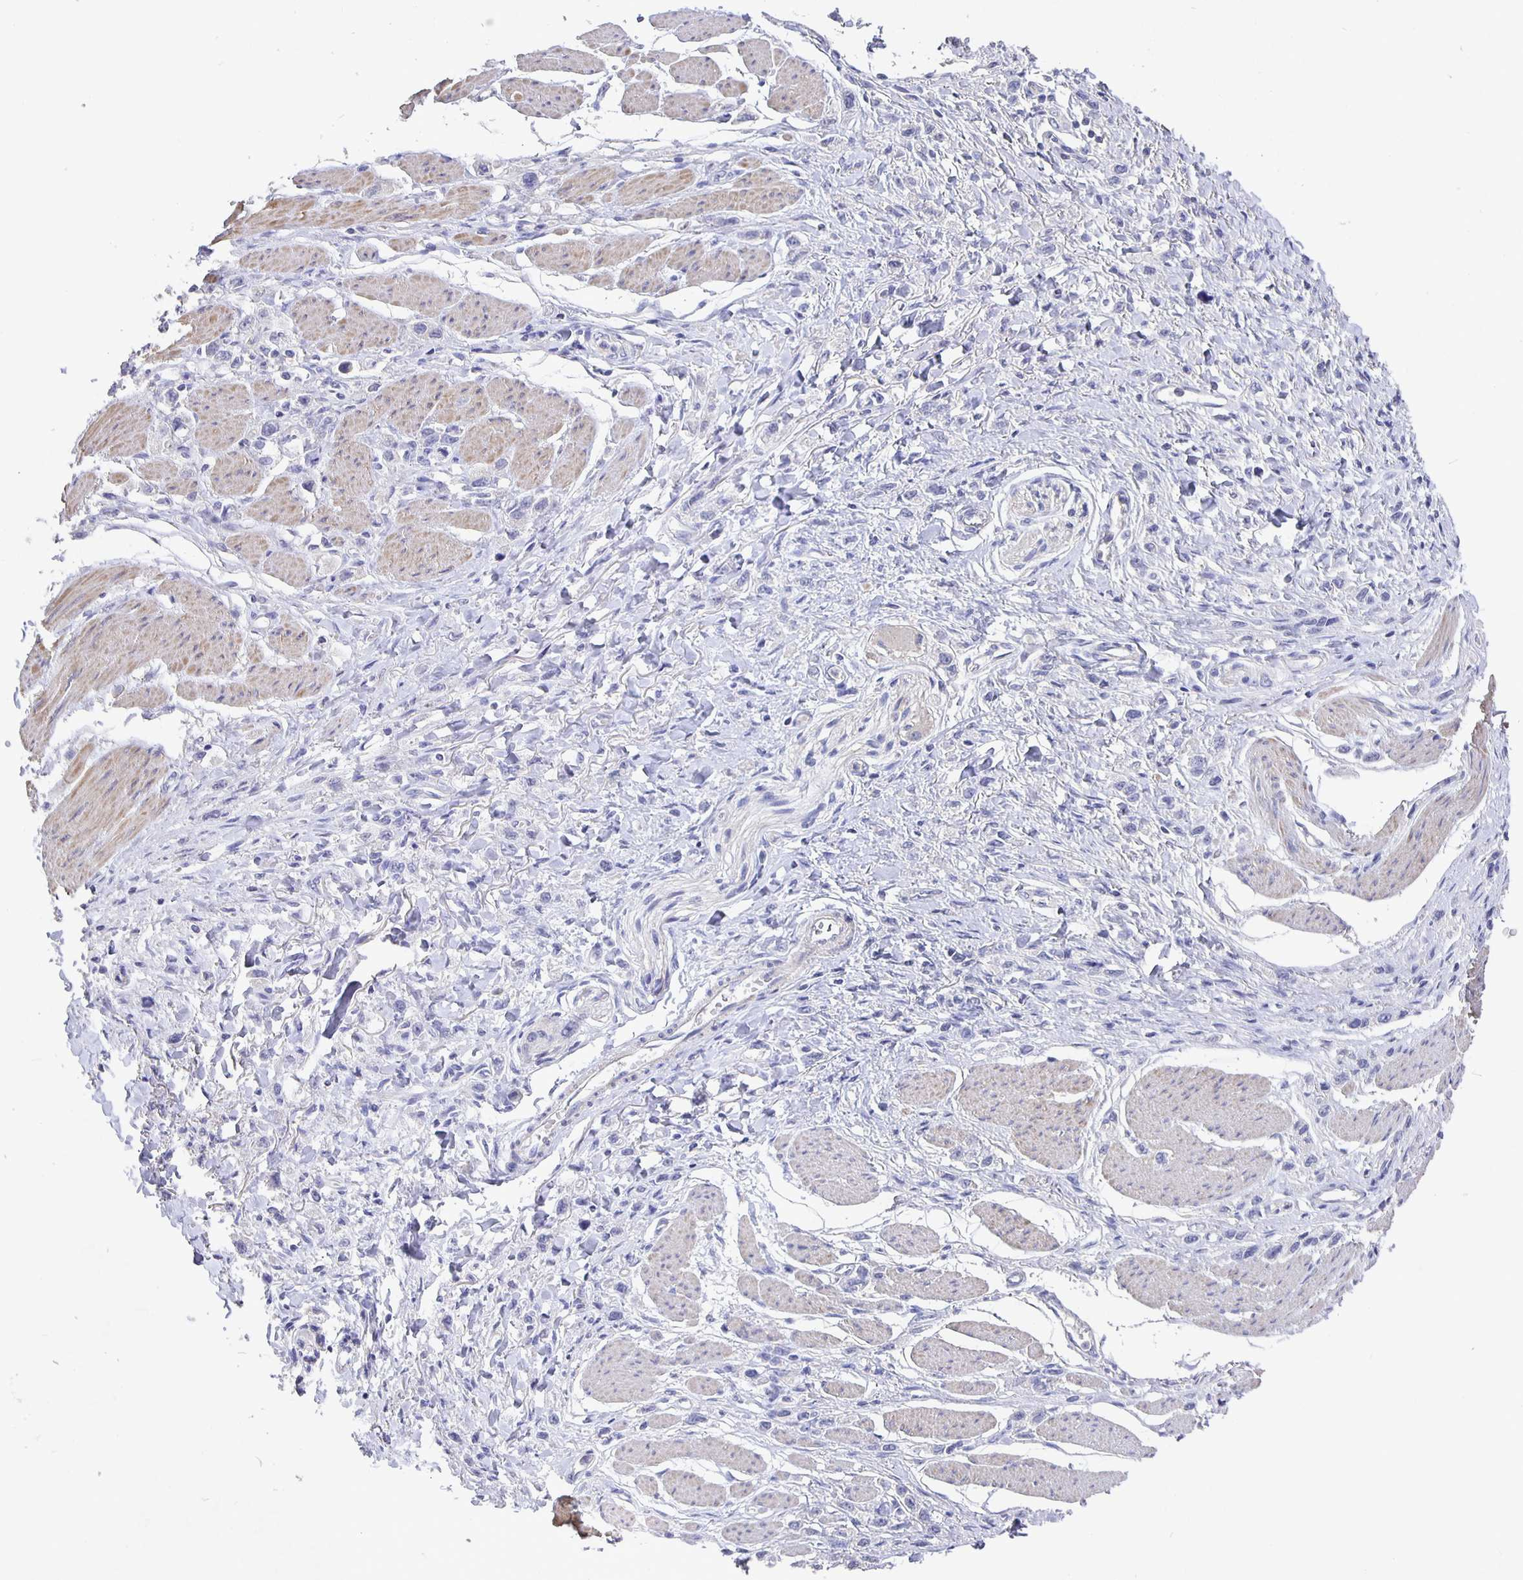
{"staining": {"intensity": "negative", "quantity": "none", "location": "none"}, "tissue": "stomach cancer", "cell_type": "Tumor cells", "image_type": "cancer", "snomed": [{"axis": "morphology", "description": "Adenocarcinoma, NOS"}, {"axis": "topography", "description": "Stomach"}], "caption": "DAB immunohistochemical staining of human adenocarcinoma (stomach) shows no significant positivity in tumor cells.", "gene": "CFAP74", "patient": {"sex": "female", "age": 65}}